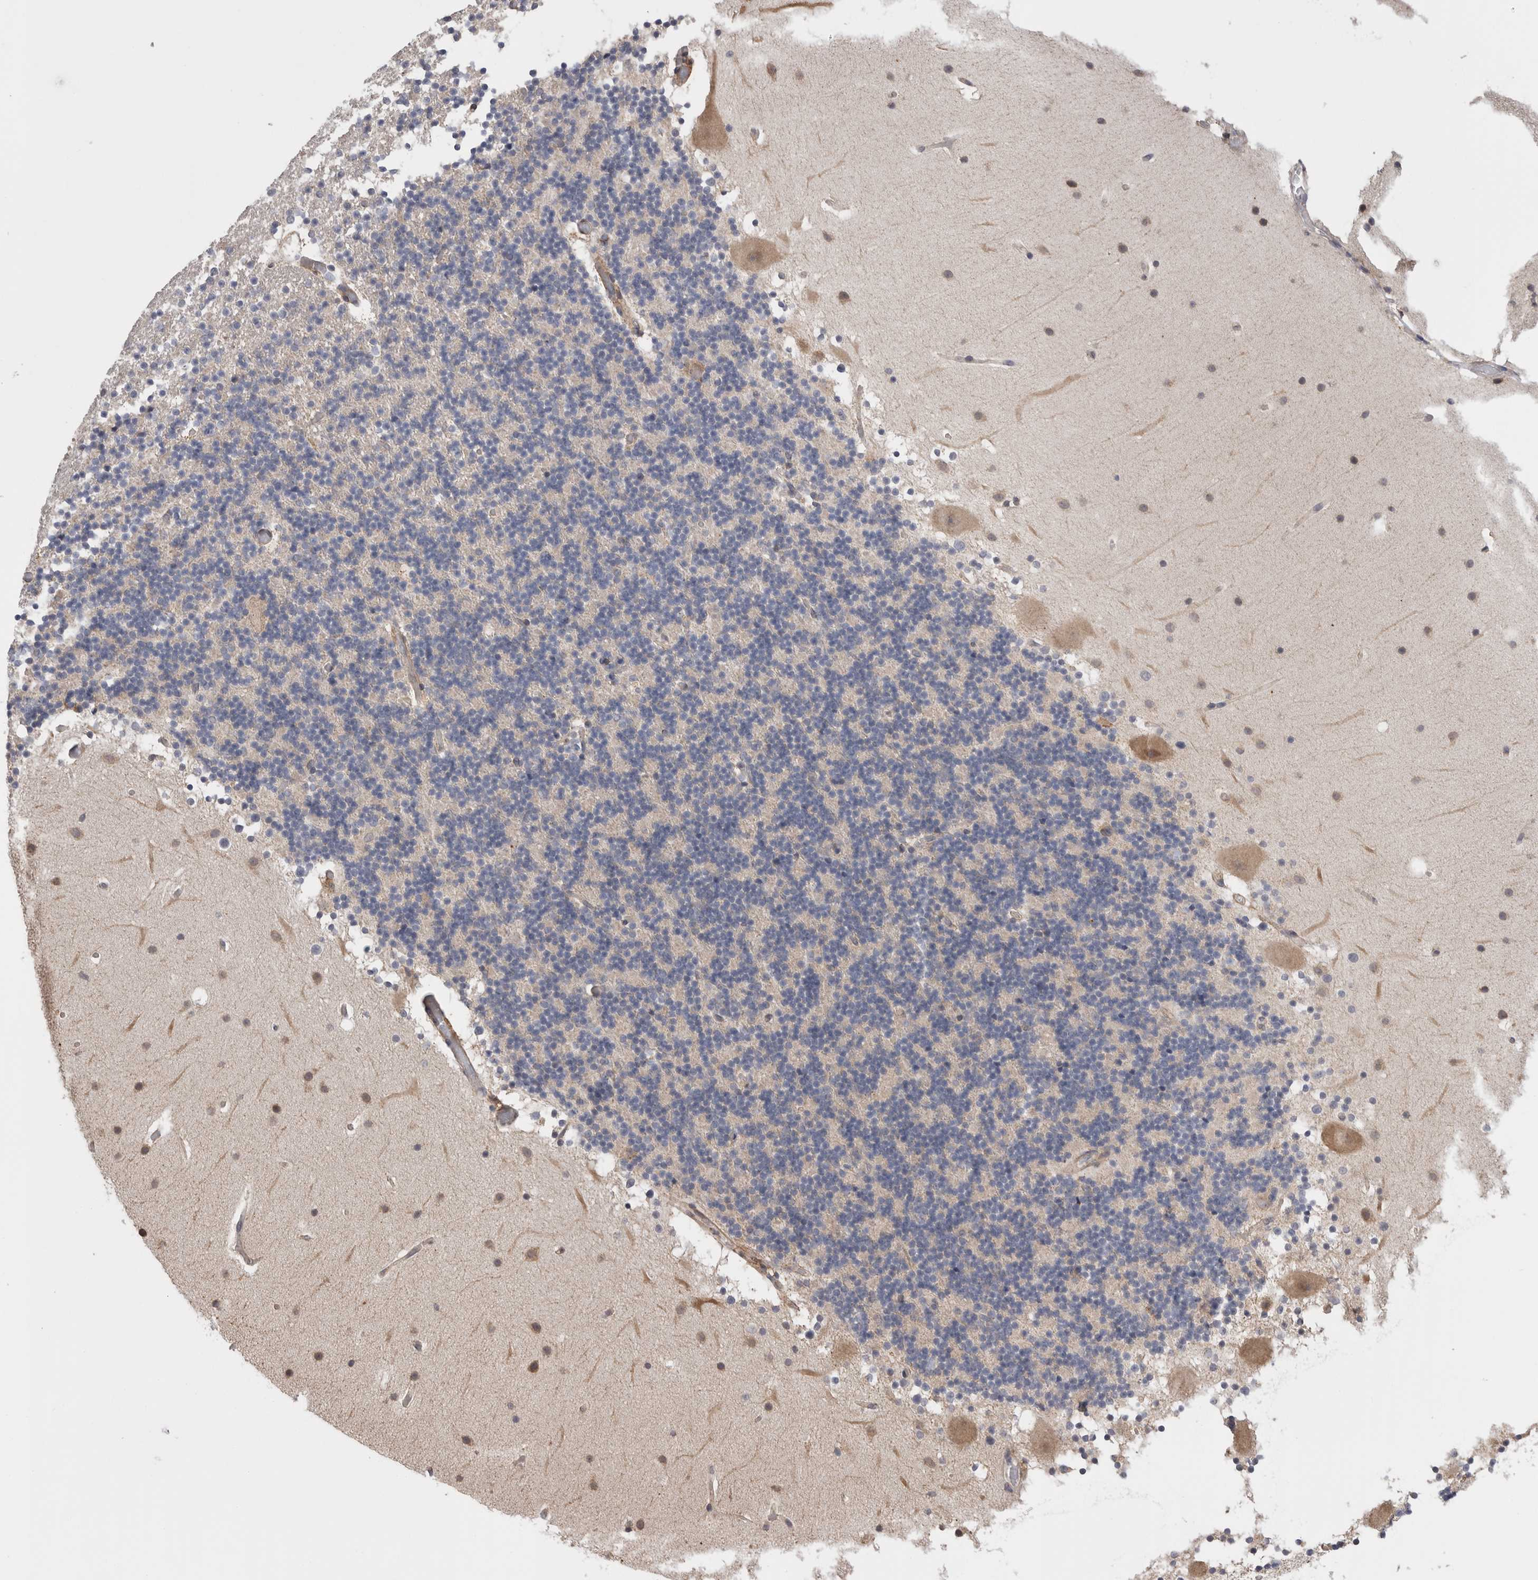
{"staining": {"intensity": "negative", "quantity": "none", "location": "none"}, "tissue": "cerebellum", "cell_type": "Cells in granular layer", "image_type": "normal", "snomed": [{"axis": "morphology", "description": "Normal tissue, NOS"}, {"axis": "topography", "description": "Cerebellum"}], "caption": "DAB immunohistochemical staining of benign human cerebellum reveals no significant expression in cells in granular layer. (Immunohistochemistry (ihc), brightfield microscopy, high magnification).", "gene": "SMAP2", "patient": {"sex": "male", "age": 57}}